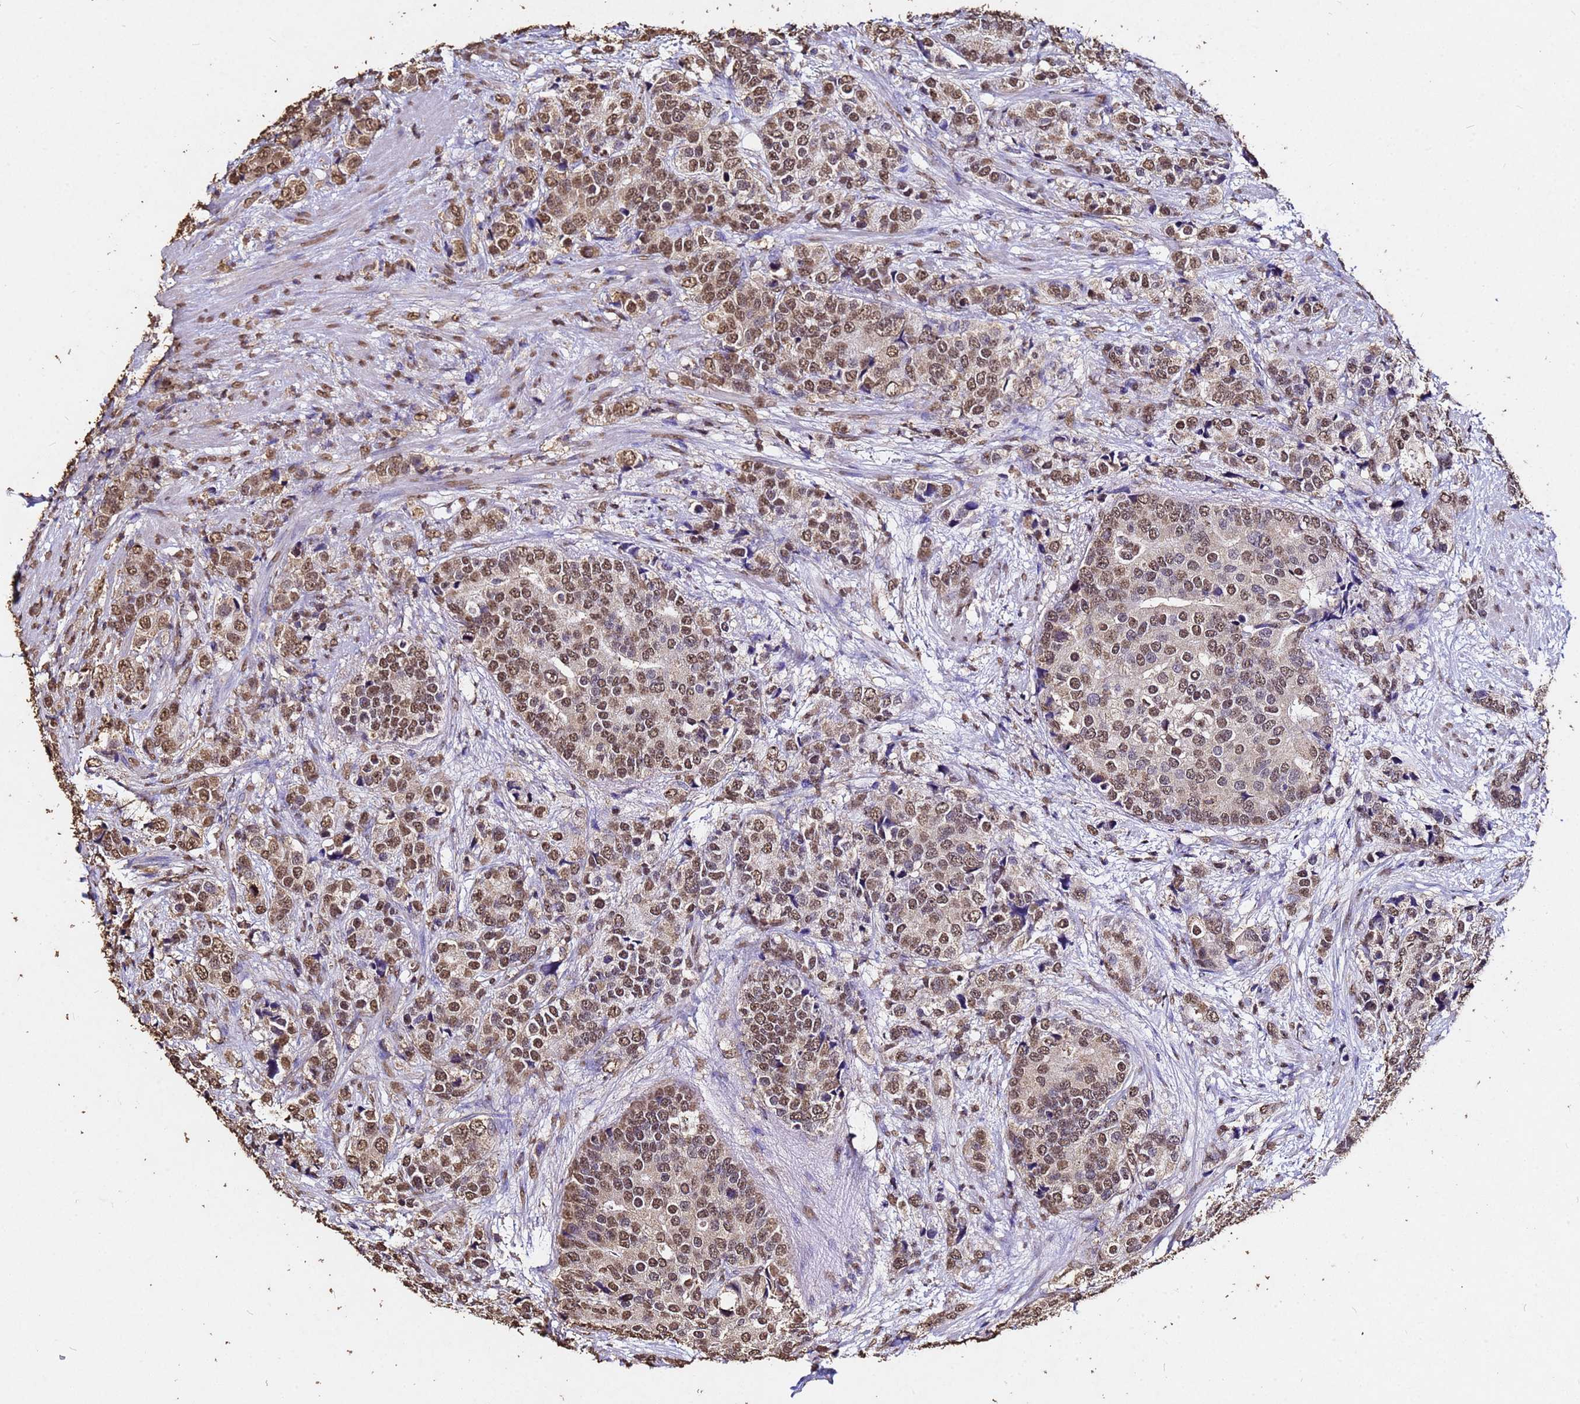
{"staining": {"intensity": "moderate", "quantity": ">75%", "location": "nuclear"}, "tissue": "prostate cancer", "cell_type": "Tumor cells", "image_type": "cancer", "snomed": [{"axis": "morphology", "description": "Adenocarcinoma, High grade"}, {"axis": "topography", "description": "Prostate"}], "caption": "A histopathology image showing moderate nuclear positivity in about >75% of tumor cells in prostate adenocarcinoma (high-grade), as visualized by brown immunohistochemical staining.", "gene": "MYOCD", "patient": {"sex": "male", "age": 62}}